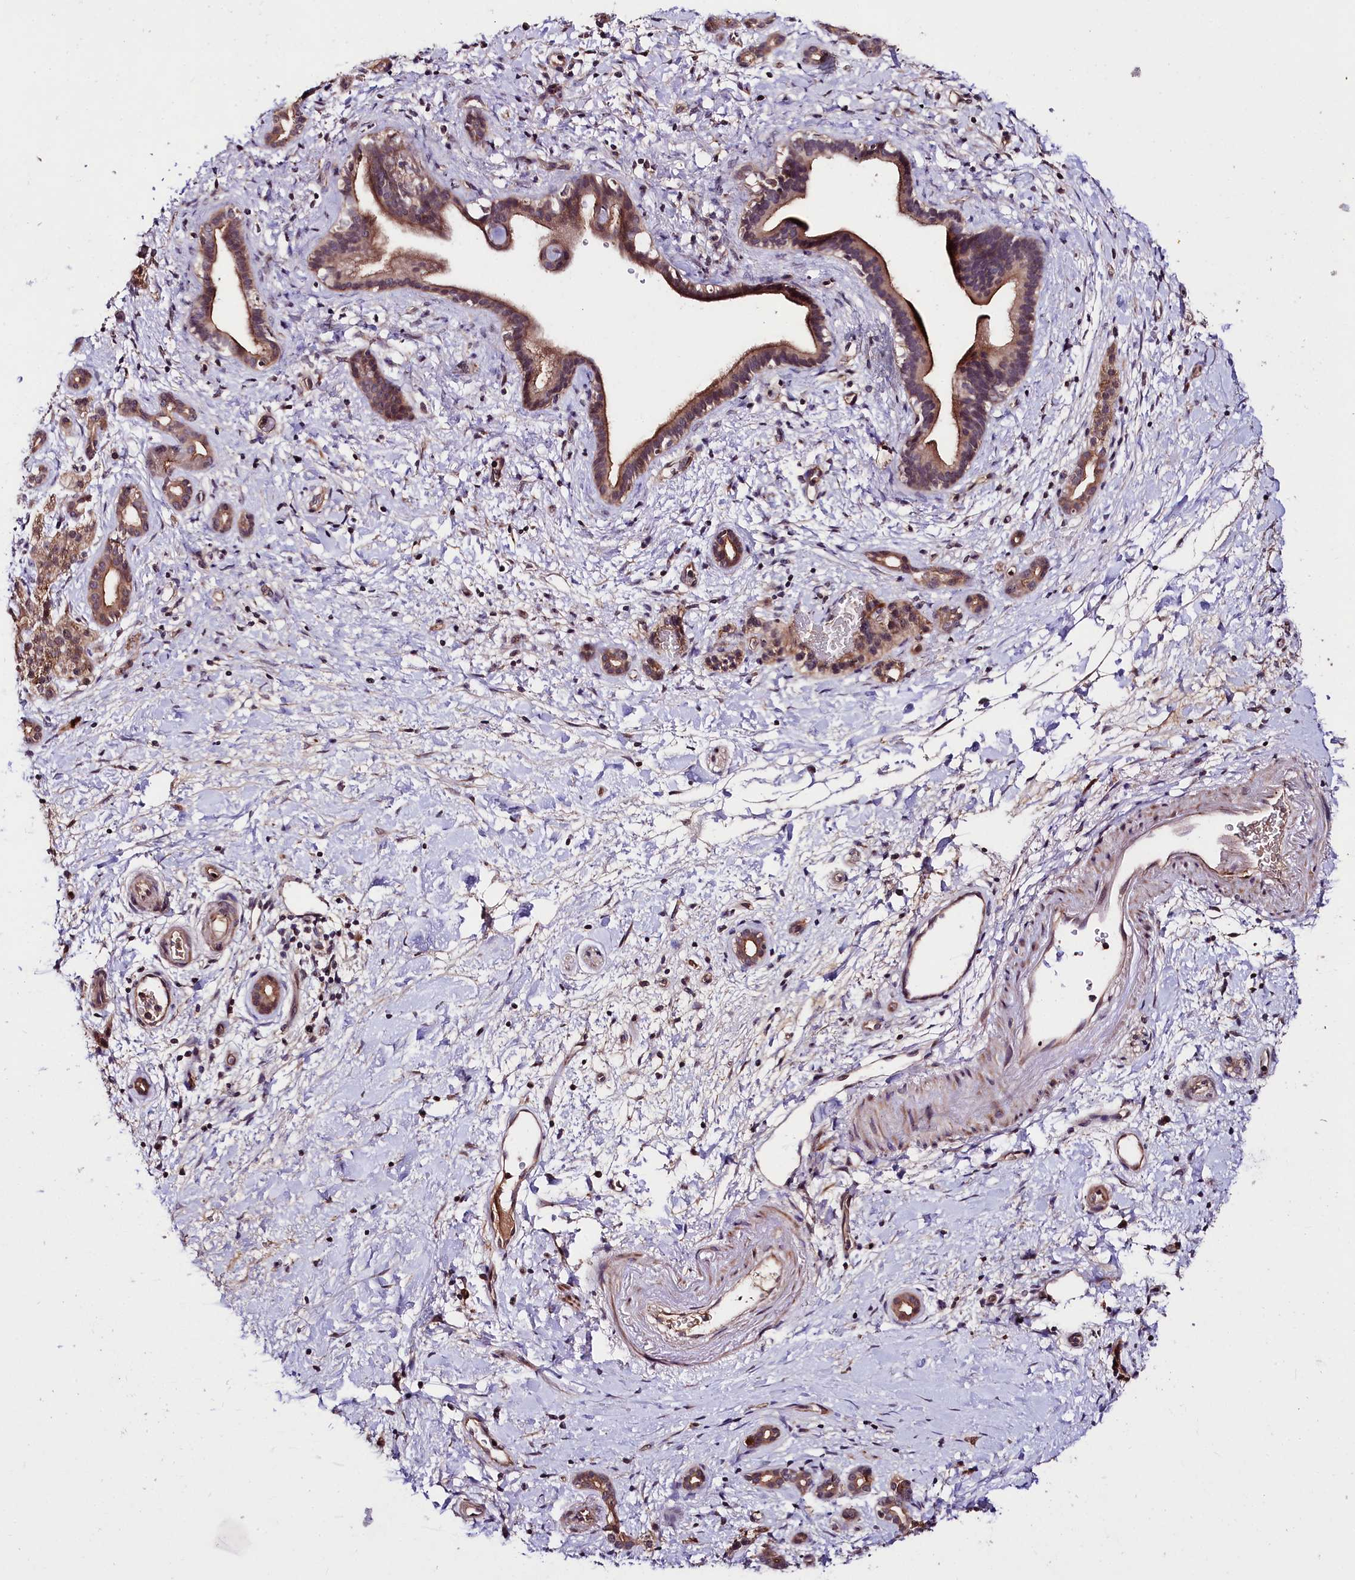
{"staining": {"intensity": "moderate", "quantity": ">75%", "location": "cytoplasmic/membranous"}, "tissue": "pancreatic cancer", "cell_type": "Tumor cells", "image_type": "cancer", "snomed": [{"axis": "morphology", "description": "Normal tissue, NOS"}, {"axis": "morphology", "description": "Adenocarcinoma, NOS"}, {"axis": "topography", "description": "Pancreas"}, {"axis": "topography", "description": "Peripheral nerve tissue"}], "caption": "IHC (DAB (3,3'-diaminobenzidine)) staining of human pancreatic adenocarcinoma reveals moderate cytoplasmic/membranous protein expression in approximately >75% of tumor cells. (Brightfield microscopy of DAB IHC at high magnification).", "gene": "TAFAZZIN", "patient": {"sex": "female", "age": 77}}